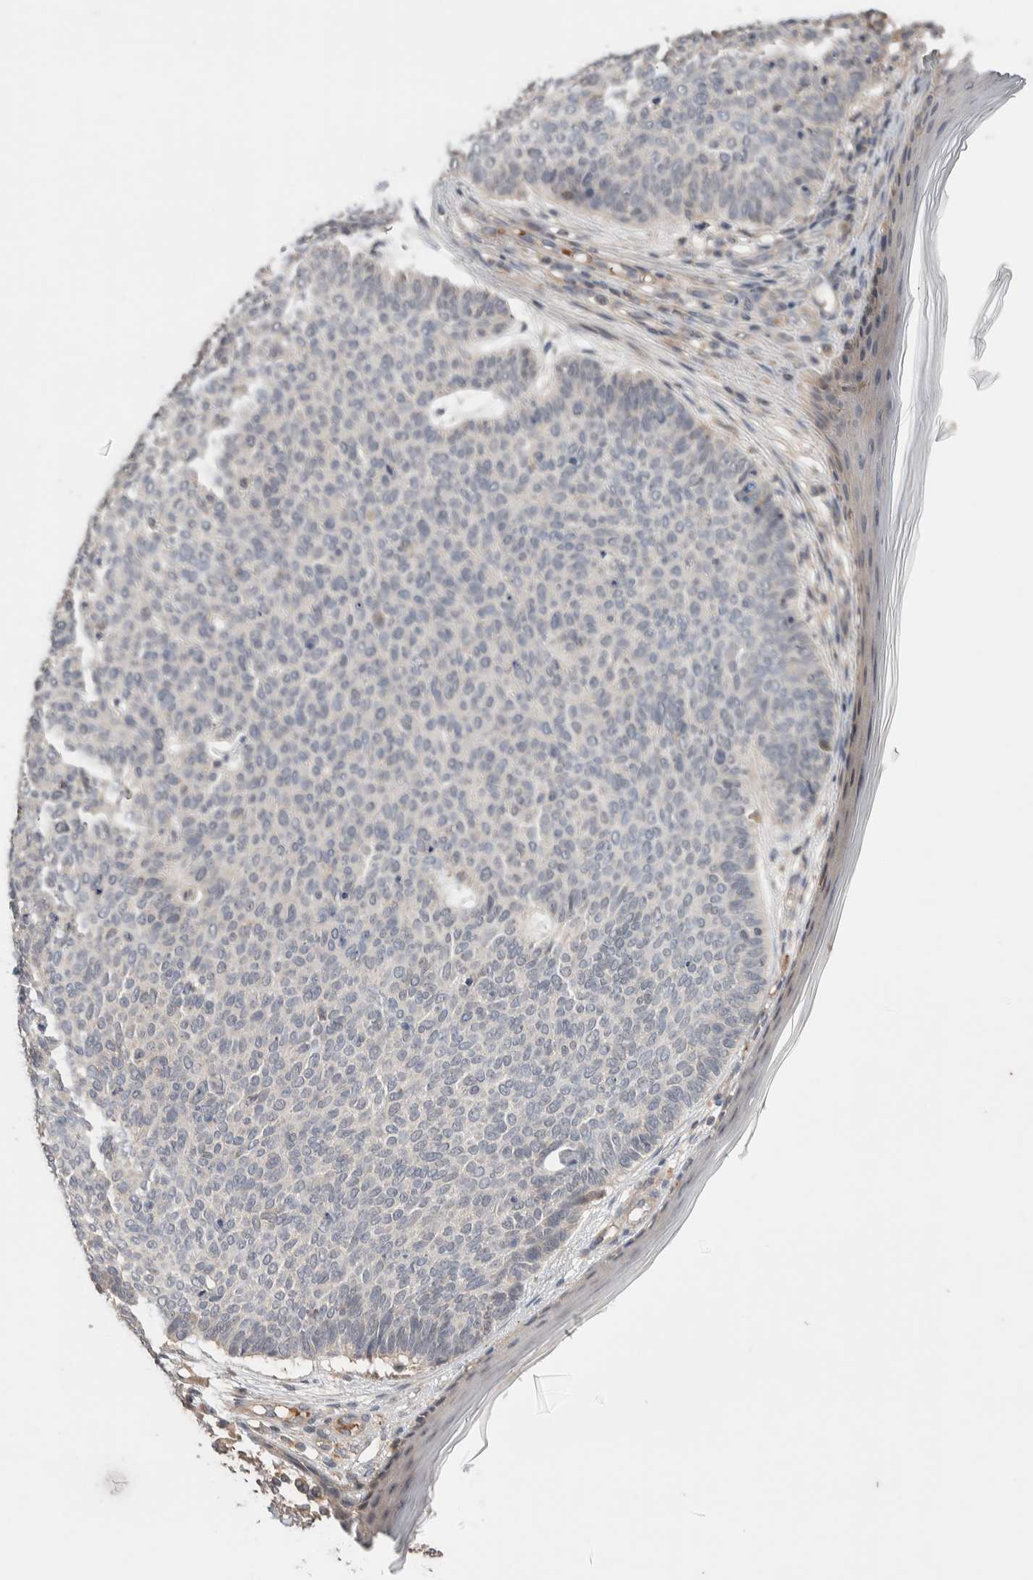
{"staining": {"intensity": "negative", "quantity": "none", "location": "none"}, "tissue": "skin cancer", "cell_type": "Tumor cells", "image_type": "cancer", "snomed": [{"axis": "morphology", "description": "Normal tissue, NOS"}, {"axis": "morphology", "description": "Basal cell carcinoma"}, {"axis": "topography", "description": "Skin"}], "caption": "Tumor cells are negative for protein expression in human skin cancer.", "gene": "WDR91", "patient": {"sex": "male", "age": 50}}